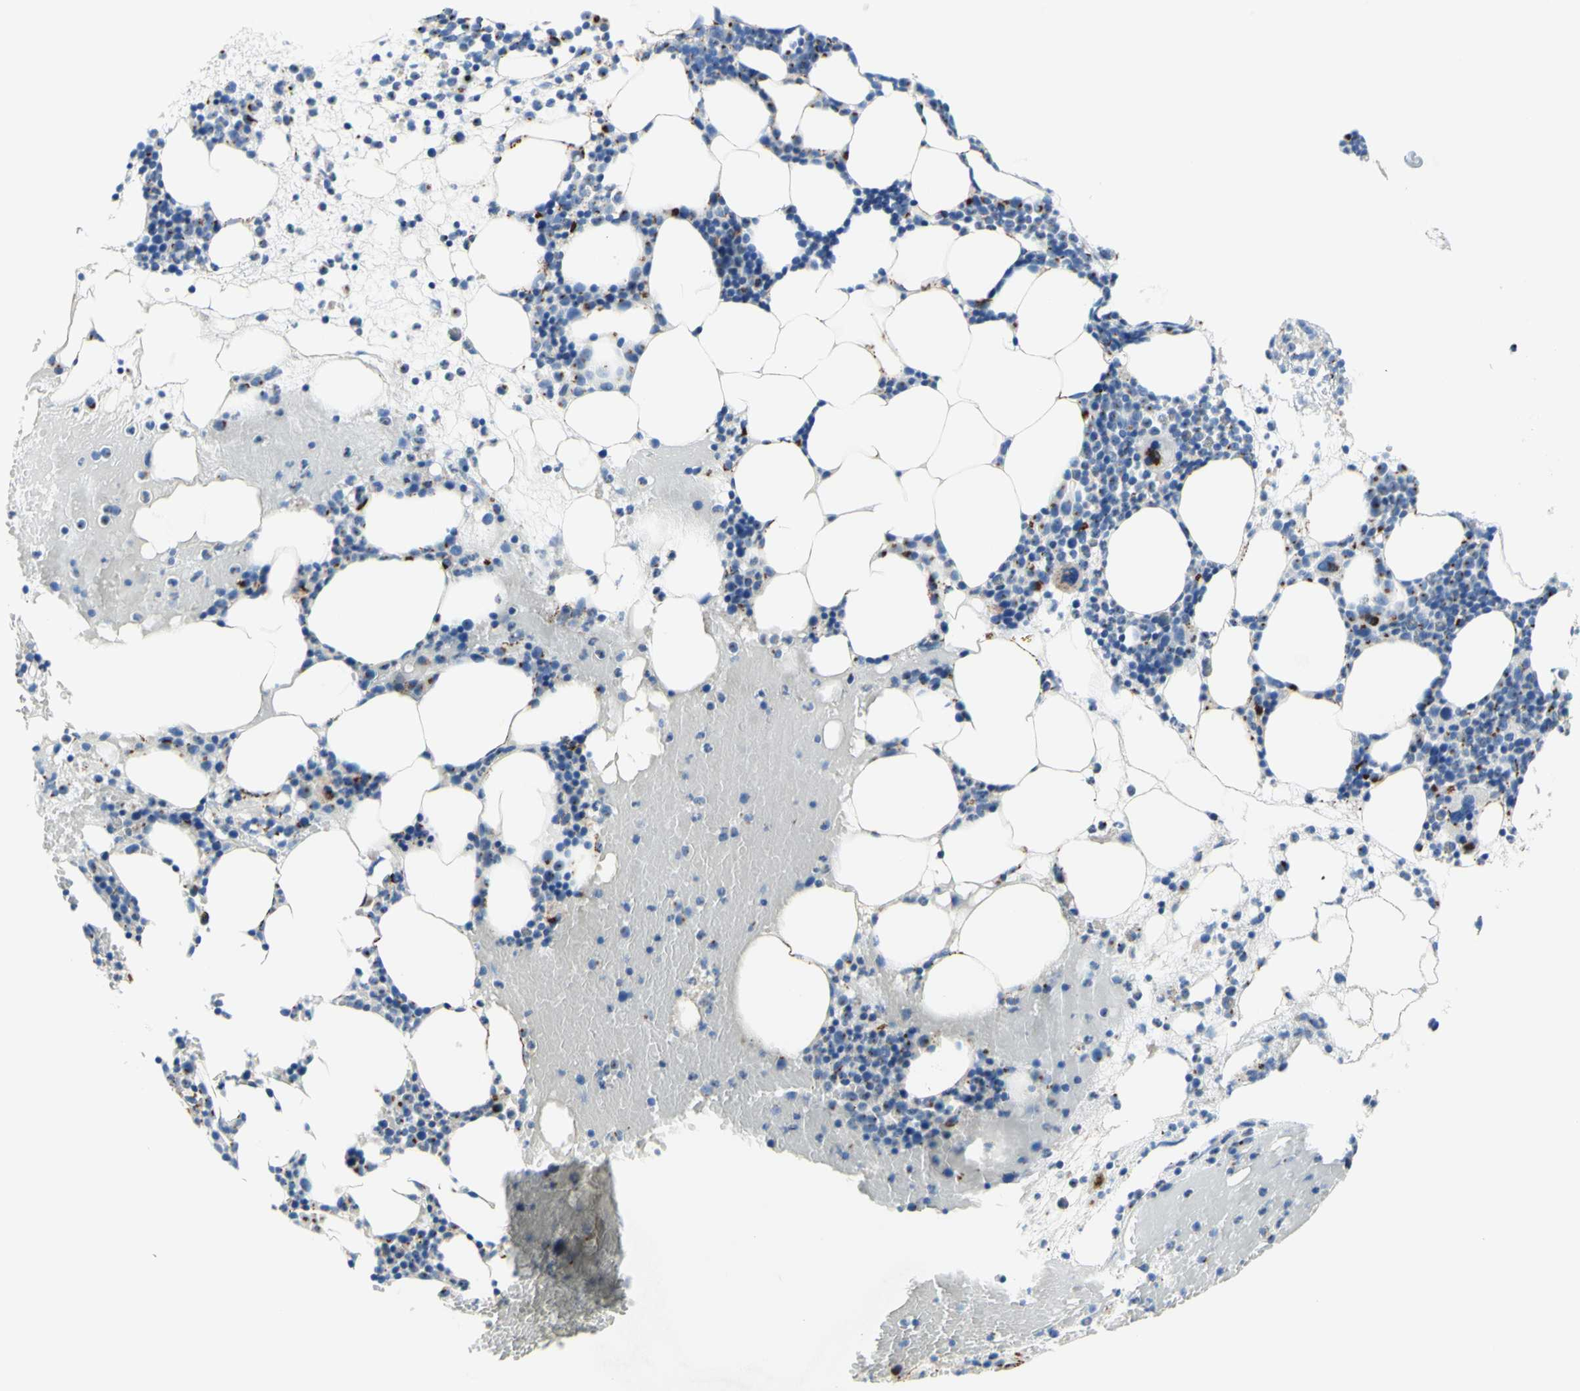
{"staining": {"intensity": "weak", "quantity": "25%-75%", "location": "cytoplasmic/membranous"}, "tissue": "bone marrow", "cell_type": "Hematopoietic cells", "image_type": "normal", "snomed": [{"axis": "morphology", "description": "Normal tissue, NOS"}, {"axis": "morphology", "description": "Inflammation, NOS"}, {"axis": "topography", "description": "Bone marrow"}], "caption": "Immunohistochemistry (IHC) image of normal bone marrow stained for a protein (brown), which shows low levels of weak cytoplasmic/membranous staining in approximately 25%-75% of hematopoietic cells.", "gene": "GALNT2", "patient": {"sex": "female", "age": 79}}